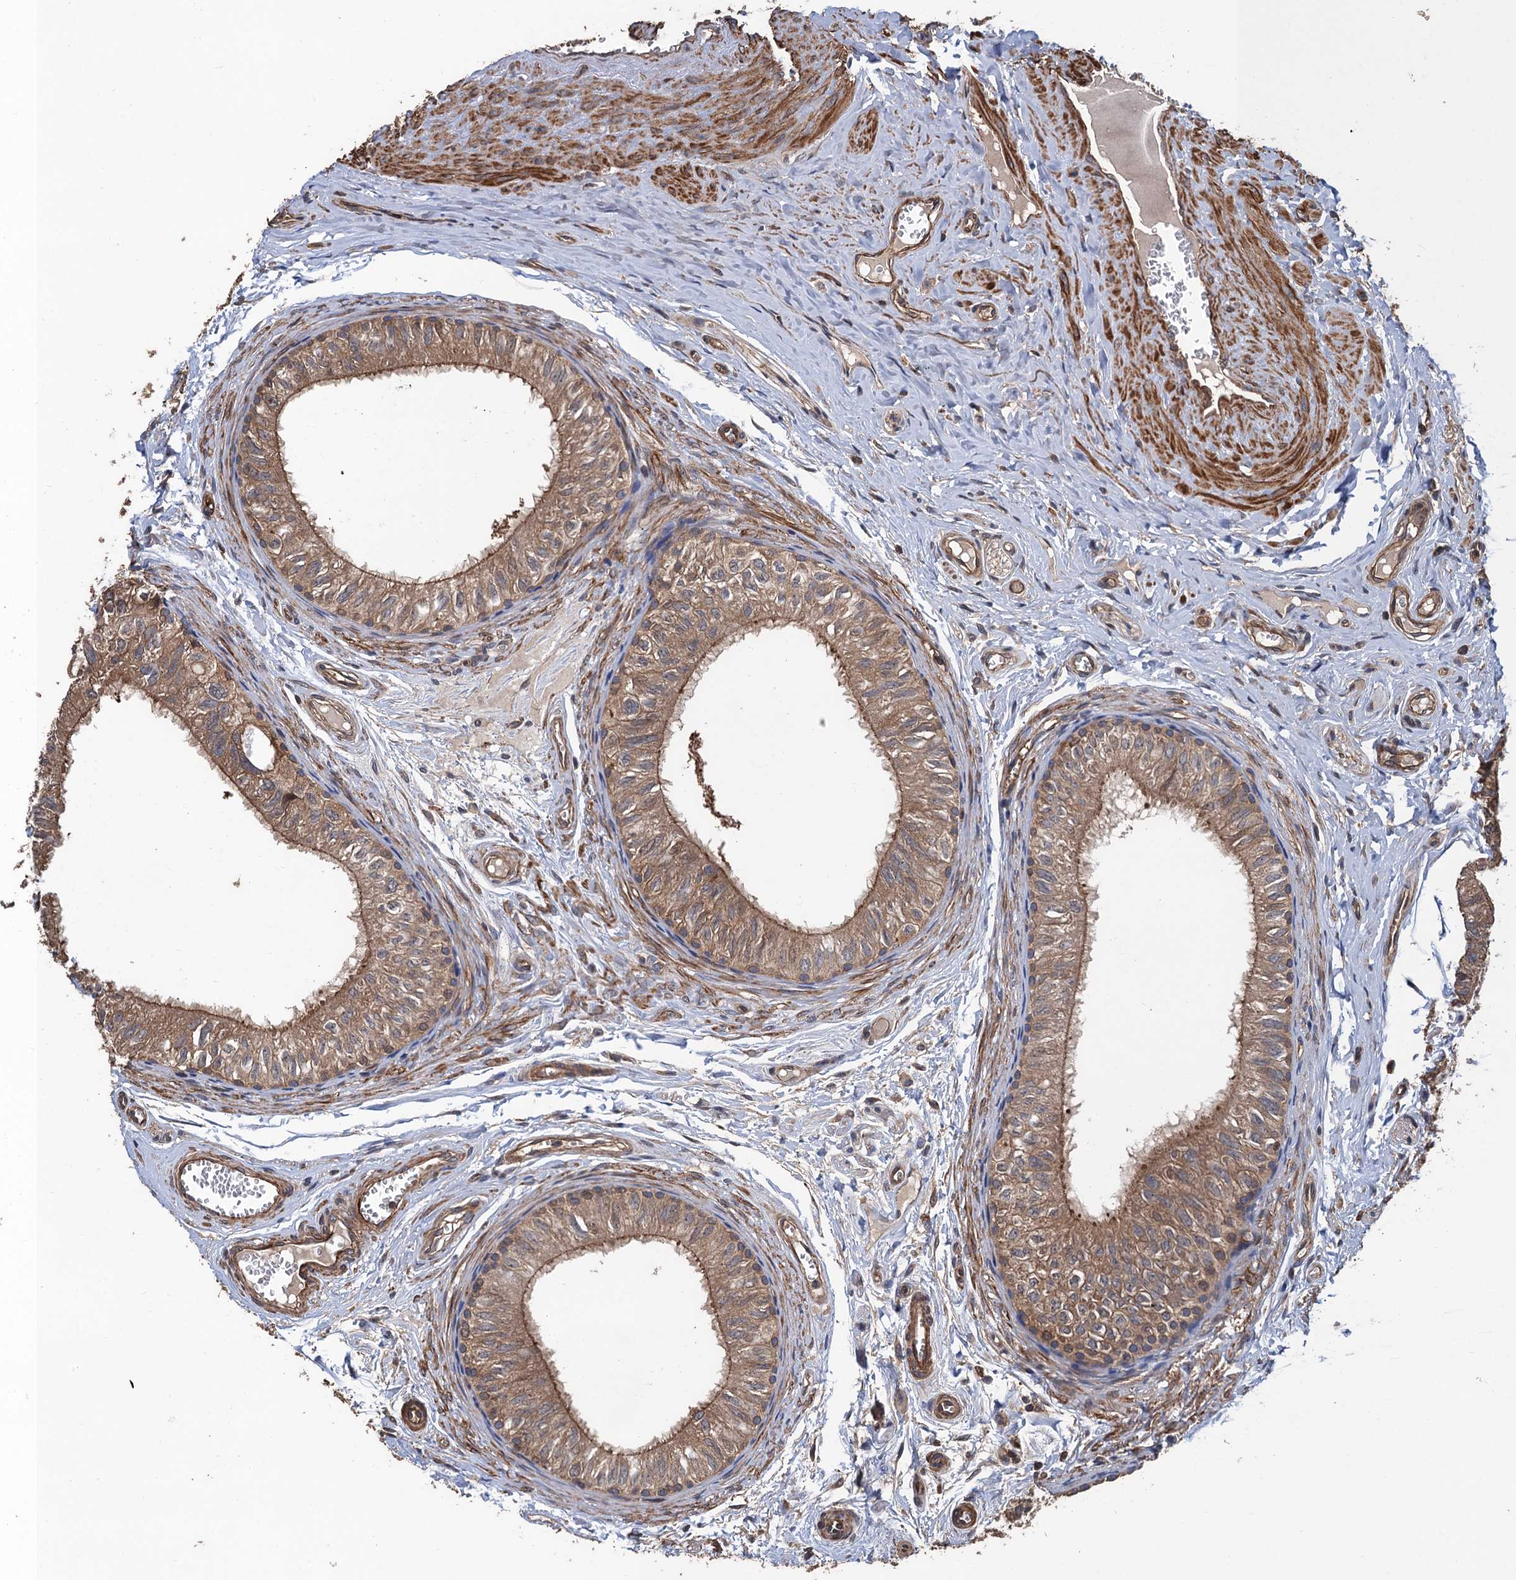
{"staining": {"intensity": "moderate", "quantity": ">75%", "location": "cytoplasmic/membranous"}, "tissue": "epididymis", "cell_type": "Glandular cells", "image_type": "normal", "snomed": [{"axis": "morphology", "description": "Normal tissue, NOS"}, {"axis": "topography", "description": "Epididymis"}], "caption": "IHC histopathology image of unremarkable epididymis: human epididymis stained using immunohistochemistry exhibits medium levels of moderate protein expression localized specifically in the cytoplasmic/membranous of glandular cells, appearing as a cytoplasmic/membranous brown color.", "gene": "PPP4R1", "patient": {"sex": "male", "age": 42}}